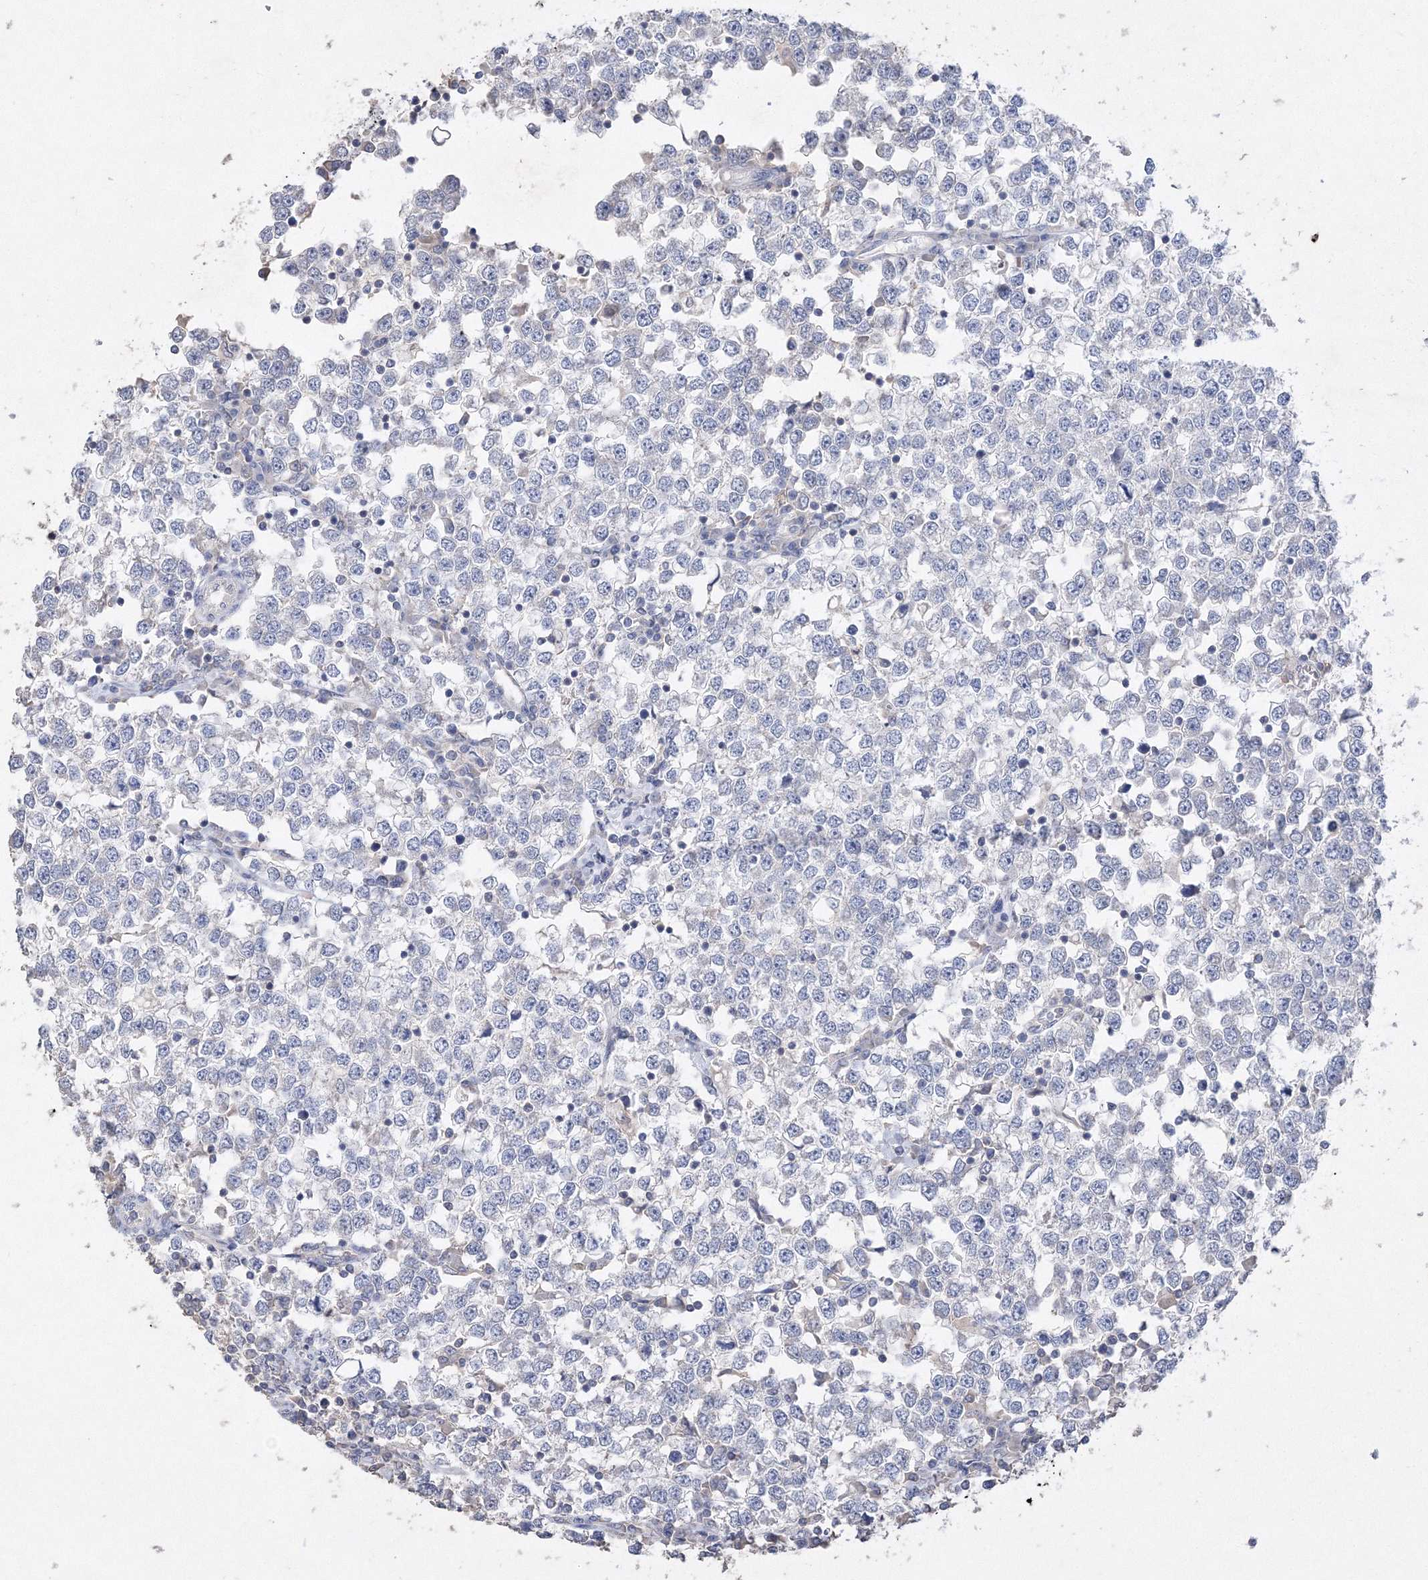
{"staining": {"intensity": "negative", "quantity": "none", "location": "none"}, "tissue": "testis cancer", "cell_type": "Tumor cells", "image_type": "cancer", "snomed": [{"axis": "morphology", "description": "Seminoma, NOS"}, {"axis": "topography", "description": "Testis"}], "caption": "IHC of testis seminoma exhibits no staining in tumor cells.", "gene": "GLS", "patient": {"sex": "male", "age": 65}}